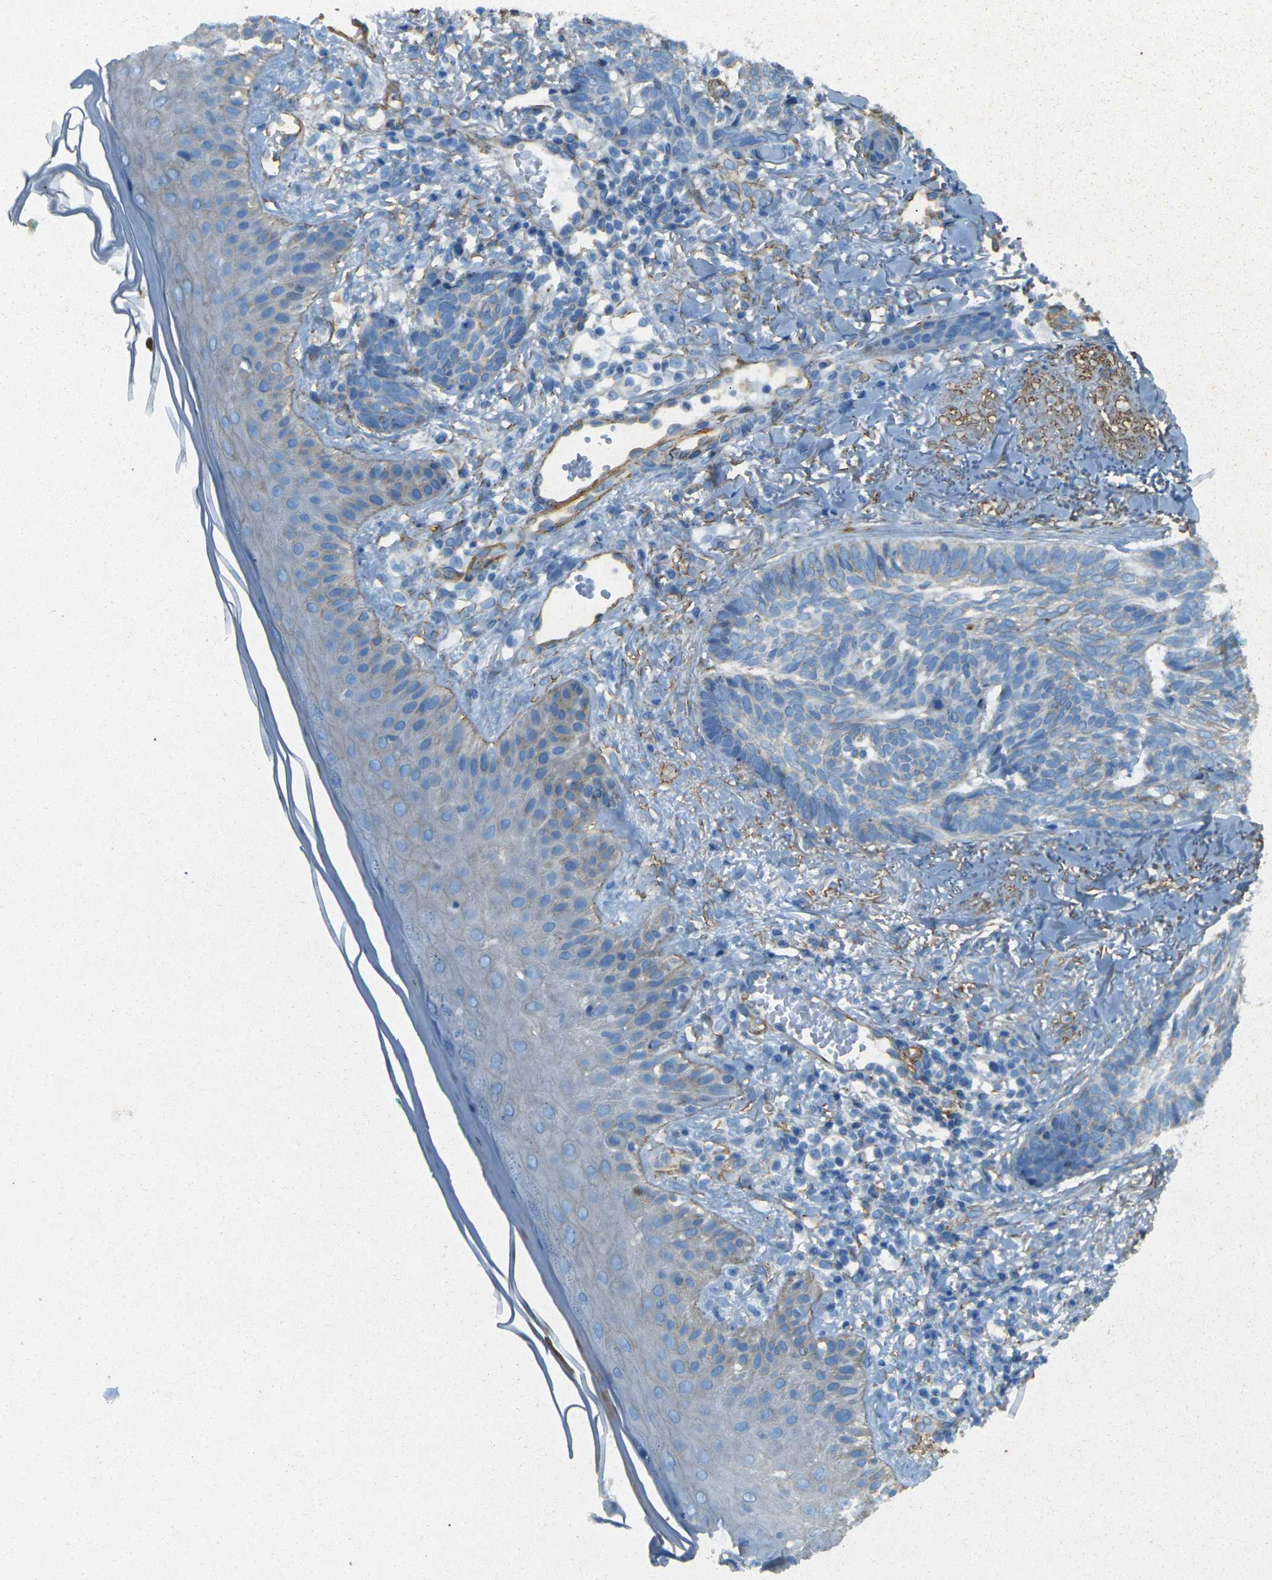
{"staining": {"intensity": "negative", "quantity": "none", "location": "none"}, "tissue": "skin cancer", "cell_type": "Tumor cells", "image_type": "cancer", "snomed": [{"axis": "morphology", "description": "Basal cell carcinoma"}, {"axis": "topography", "description": "Skin"}], "caption": "Tumor cells show no significant protein positivity in basal cell carcinoma (skin).", "gene": "EPHA7", "patient": {"sex": "male", "age": 43}}